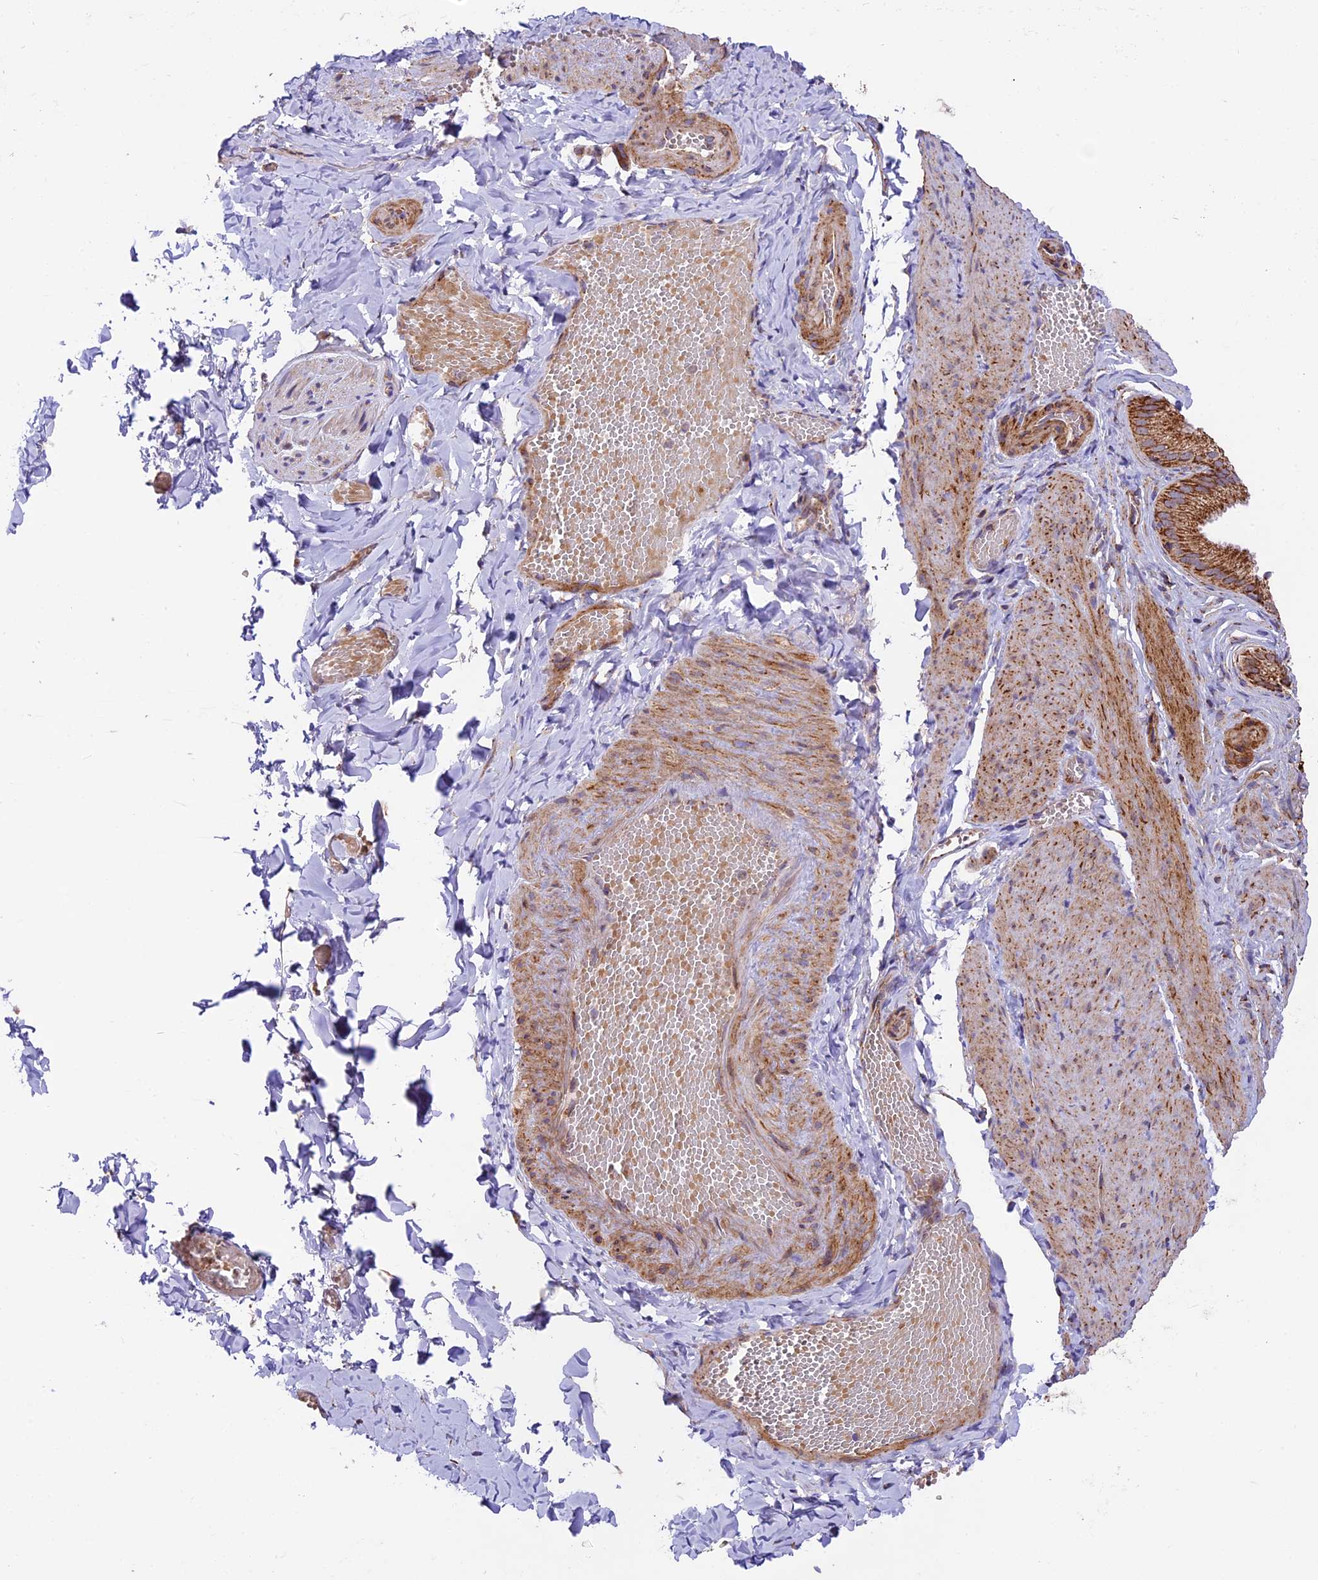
{"staining": {"intensity": "negative", "quantity": "none", "location": "none"}, "tissue": "adipose tissue", "cell_type": "Adipocytes", "image_type": "normal", "snomed": [{"axis": "morphology", "description": "Normal tissue, NOS"}, {"axis": "topography", "description": "Gallbladder"}, {"axis": "topography", "description": "Peripheral nerve tissue"}], "caption": "Immunohistochemical staining of unremarkable human adipose tissue displays no significant positivity in adipocytes. The staining was performed using DAB (3,3'-diaminobenzidine) to visualize the protein expression in brown, while the nuclei were stained in blue with hematoxylin (Magnification: 20x).", "gene": "NDUFA8", "patient": {"sex": "male", "age": 38}}